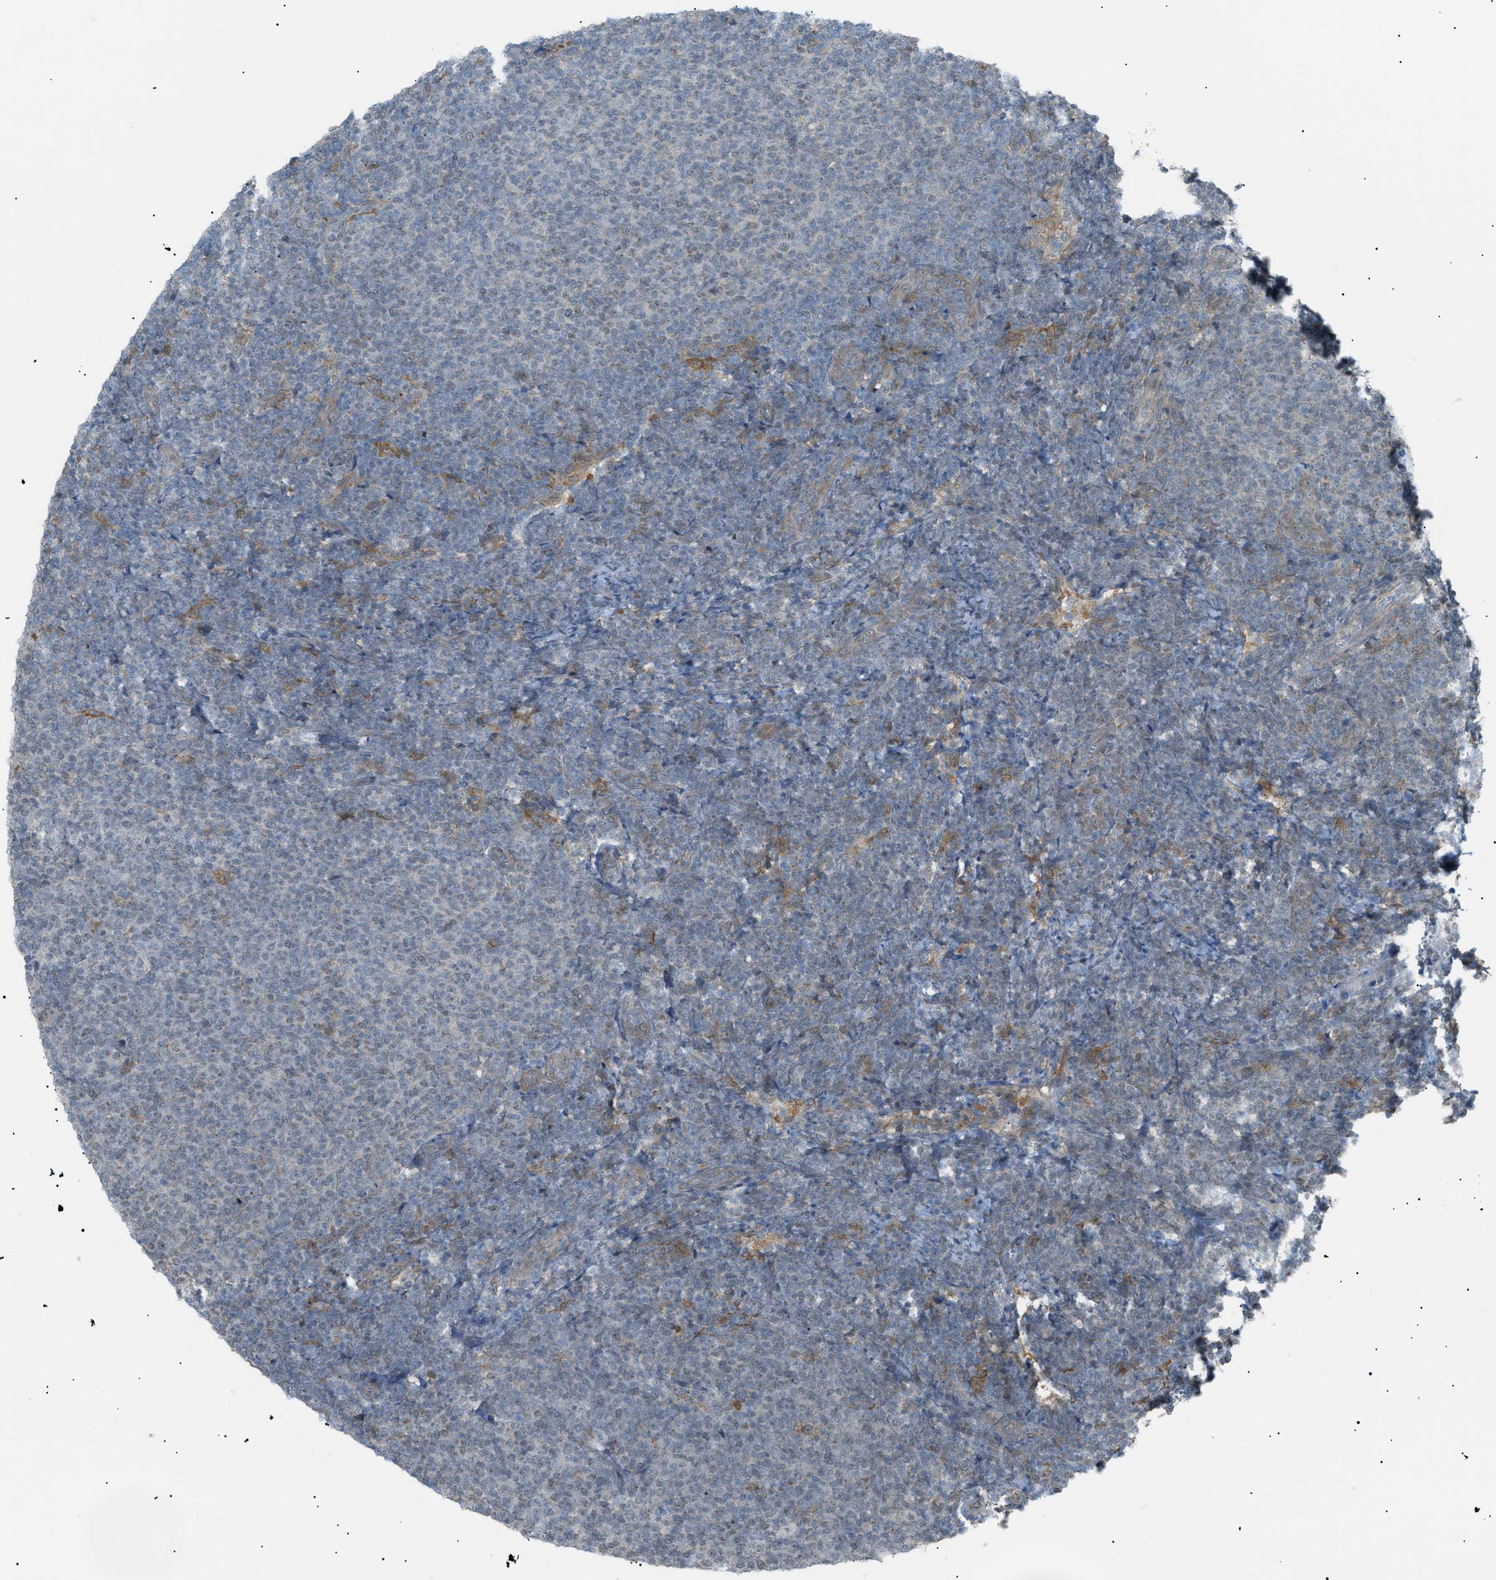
{"staining": {"intensity": "weak", "quantity": "25%-75%", "location": "nuclear"}, "tissue": "lymphoma", "cell_type": "Tumor cells", "image_type": "cancer", "snomed": [{"axis": "morphology", "description": "Malignant lymphoma, non-Hodgkin's type, Low grade"}, {"axis": "topography", "description": "Lymph node"}], "caption": "The image exhibits staining of lymphoma, revealing weak nuclear protein staining (brown color) within tumor cells.", "gene": "LPIN2", "patient": {"sex": "male", "age": 66}}